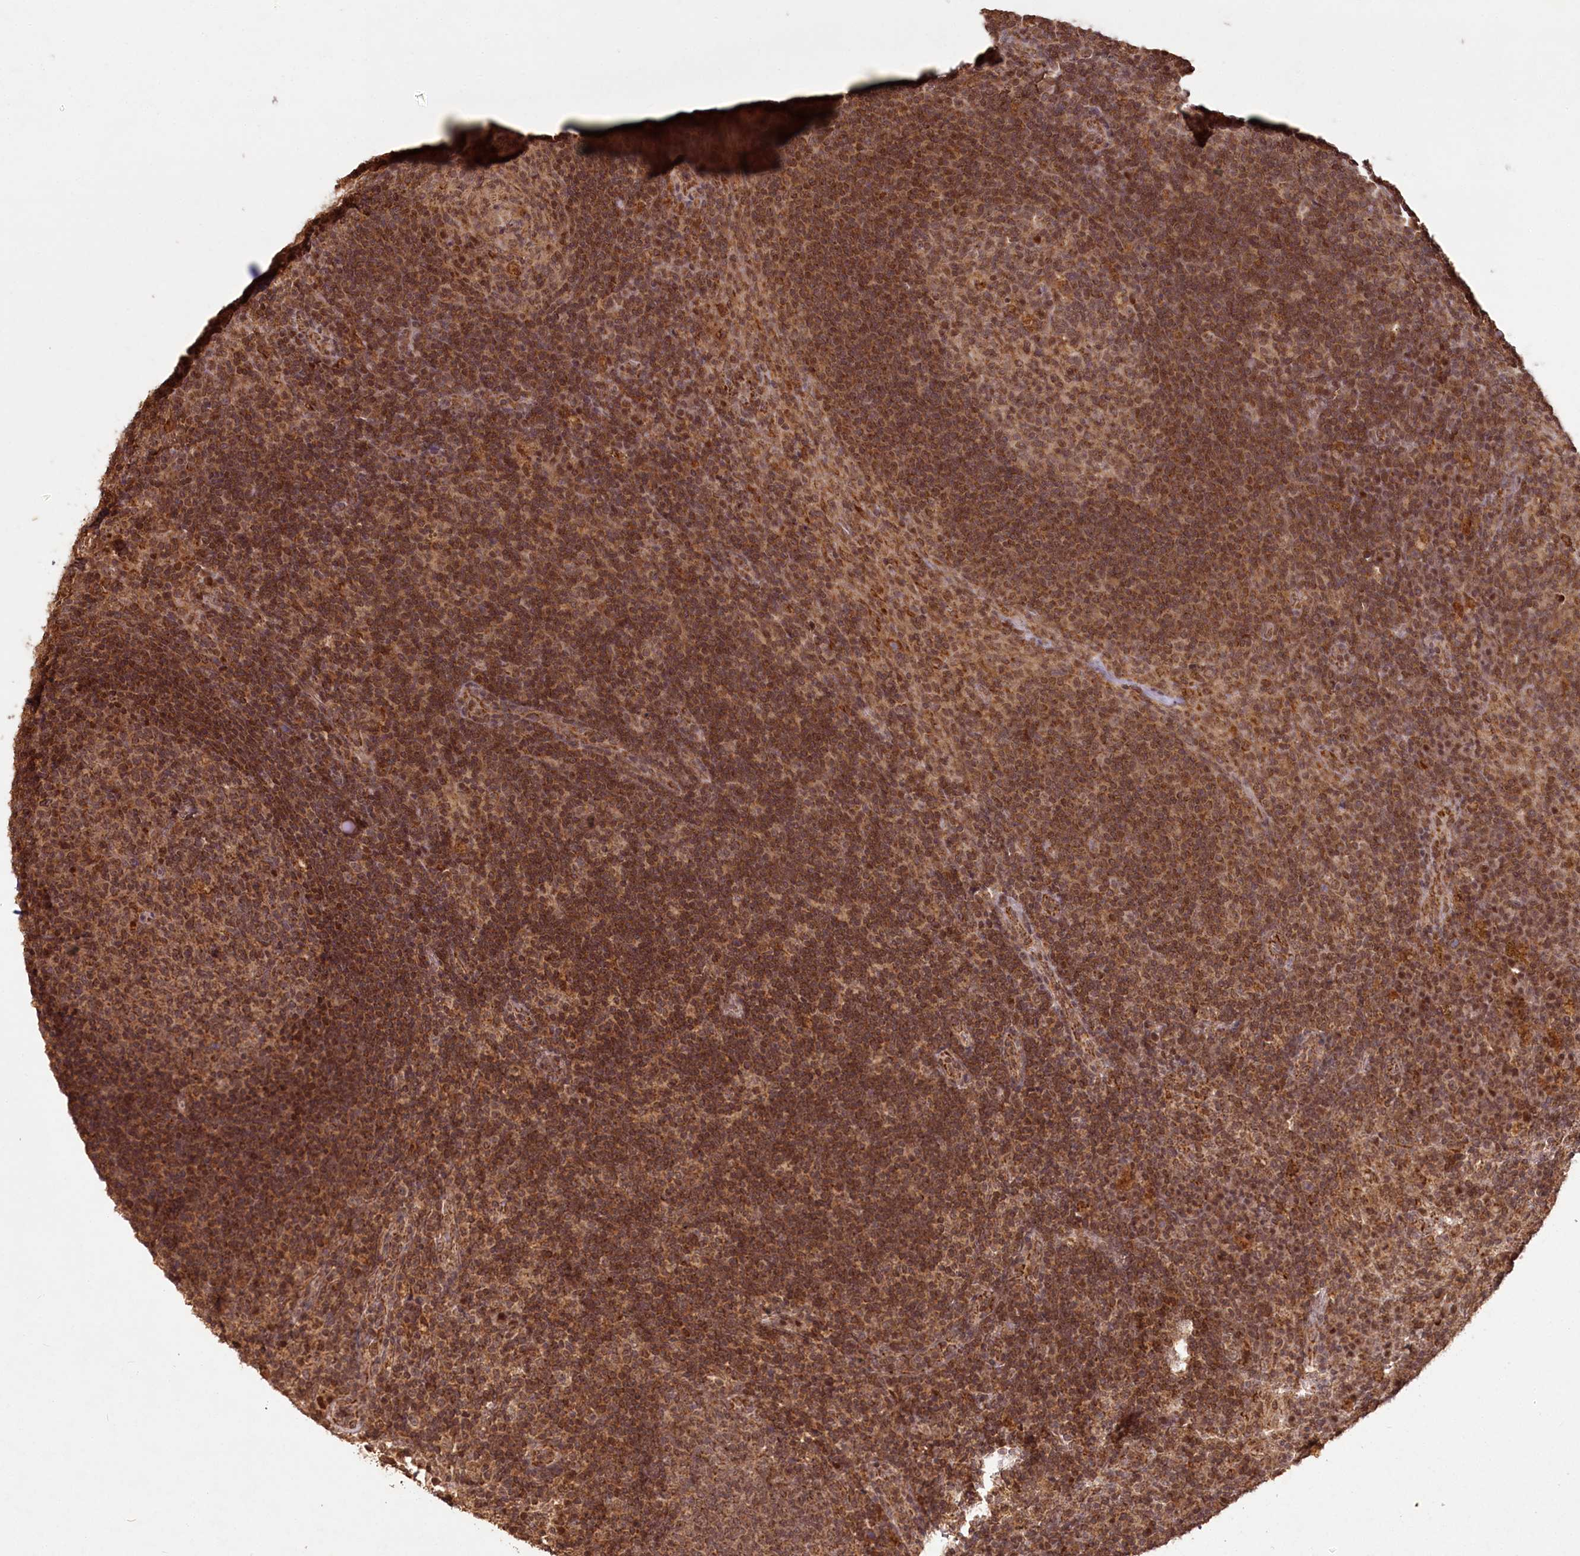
{"staining": {"intensity": "moderate", "quantity": ">75%", "location": "cytoplasmic/membranous"}, "tissue": "lymph node", "cell_type": "Germinal center cells", "image_type": "normal", "snomed": [{"axis": "morphology", "description": "Normal tissue, NOS"}, {"axis": "topography", "description": "Lymph node"}], "caption": "Immunohistochemical staining of benign human lymph node demonstrates moderate cytoplasmic/membranous protein expression in approximately >75% of germinal center cells. (brown staining indicates protein expression, while blue staining denotes nuclei).", "gene": "MICU1", "patient": {"sex": "female", "age": 70}}